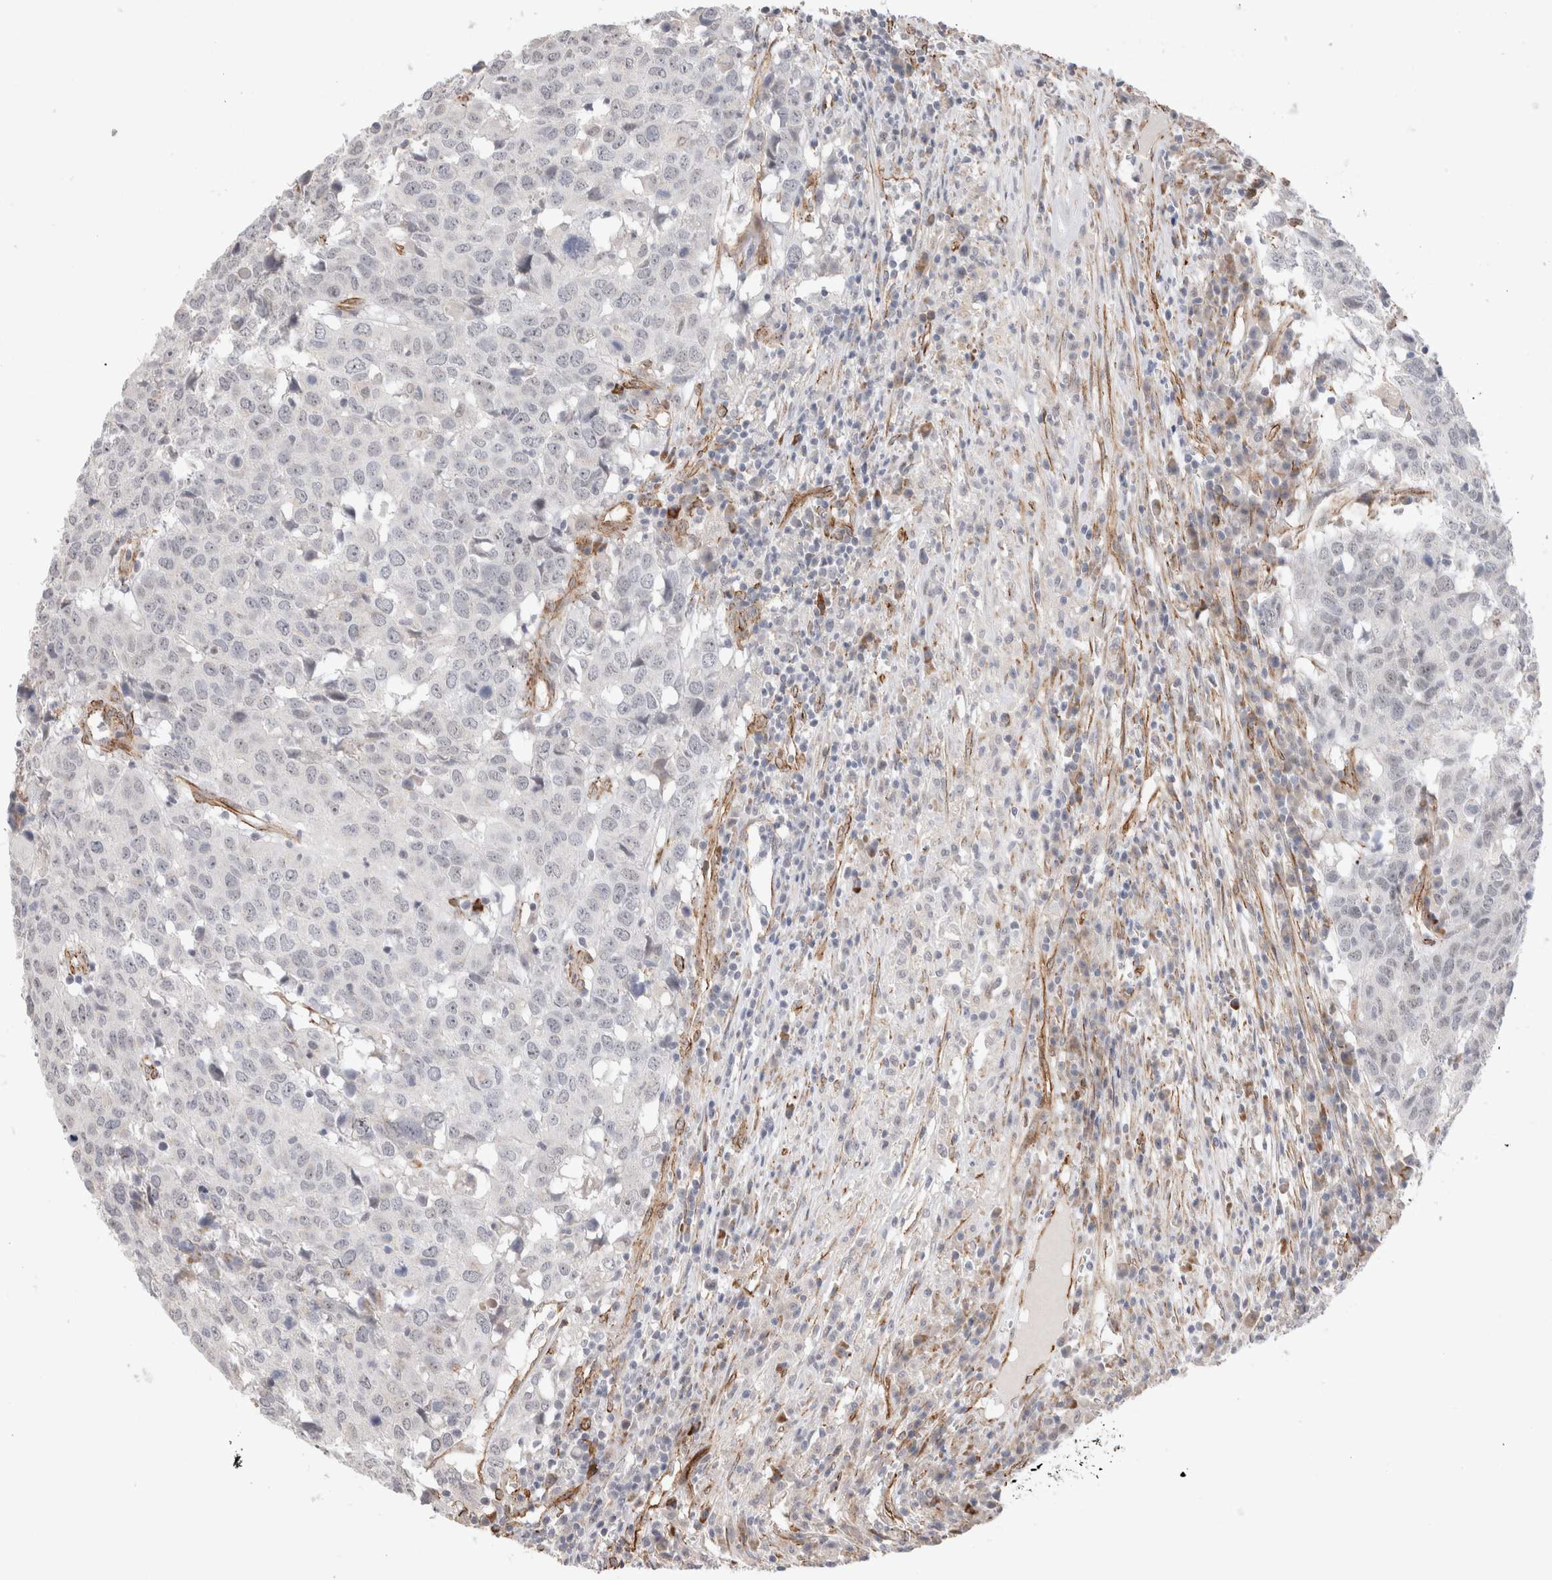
{"staining": {"intensity": "negative", "quantity": "none", "location": "none"}, "tissue": "head and neck cancer", "cell_type": "Tumor cells", "image_type": "cancer", "snomed": [{"axis": "morphology", "description": "Squamous cell carcinoma, NOS"}, {"axis": "topography", "description": "Head-Neck"}], "caption": "Squamous cell carcinoma (head and neck) stained for a protein using immunohistochemistry reveals no staining tumor cells.", "gene": "CAAP1", "patient": {"sex": "male", "age": 66}}